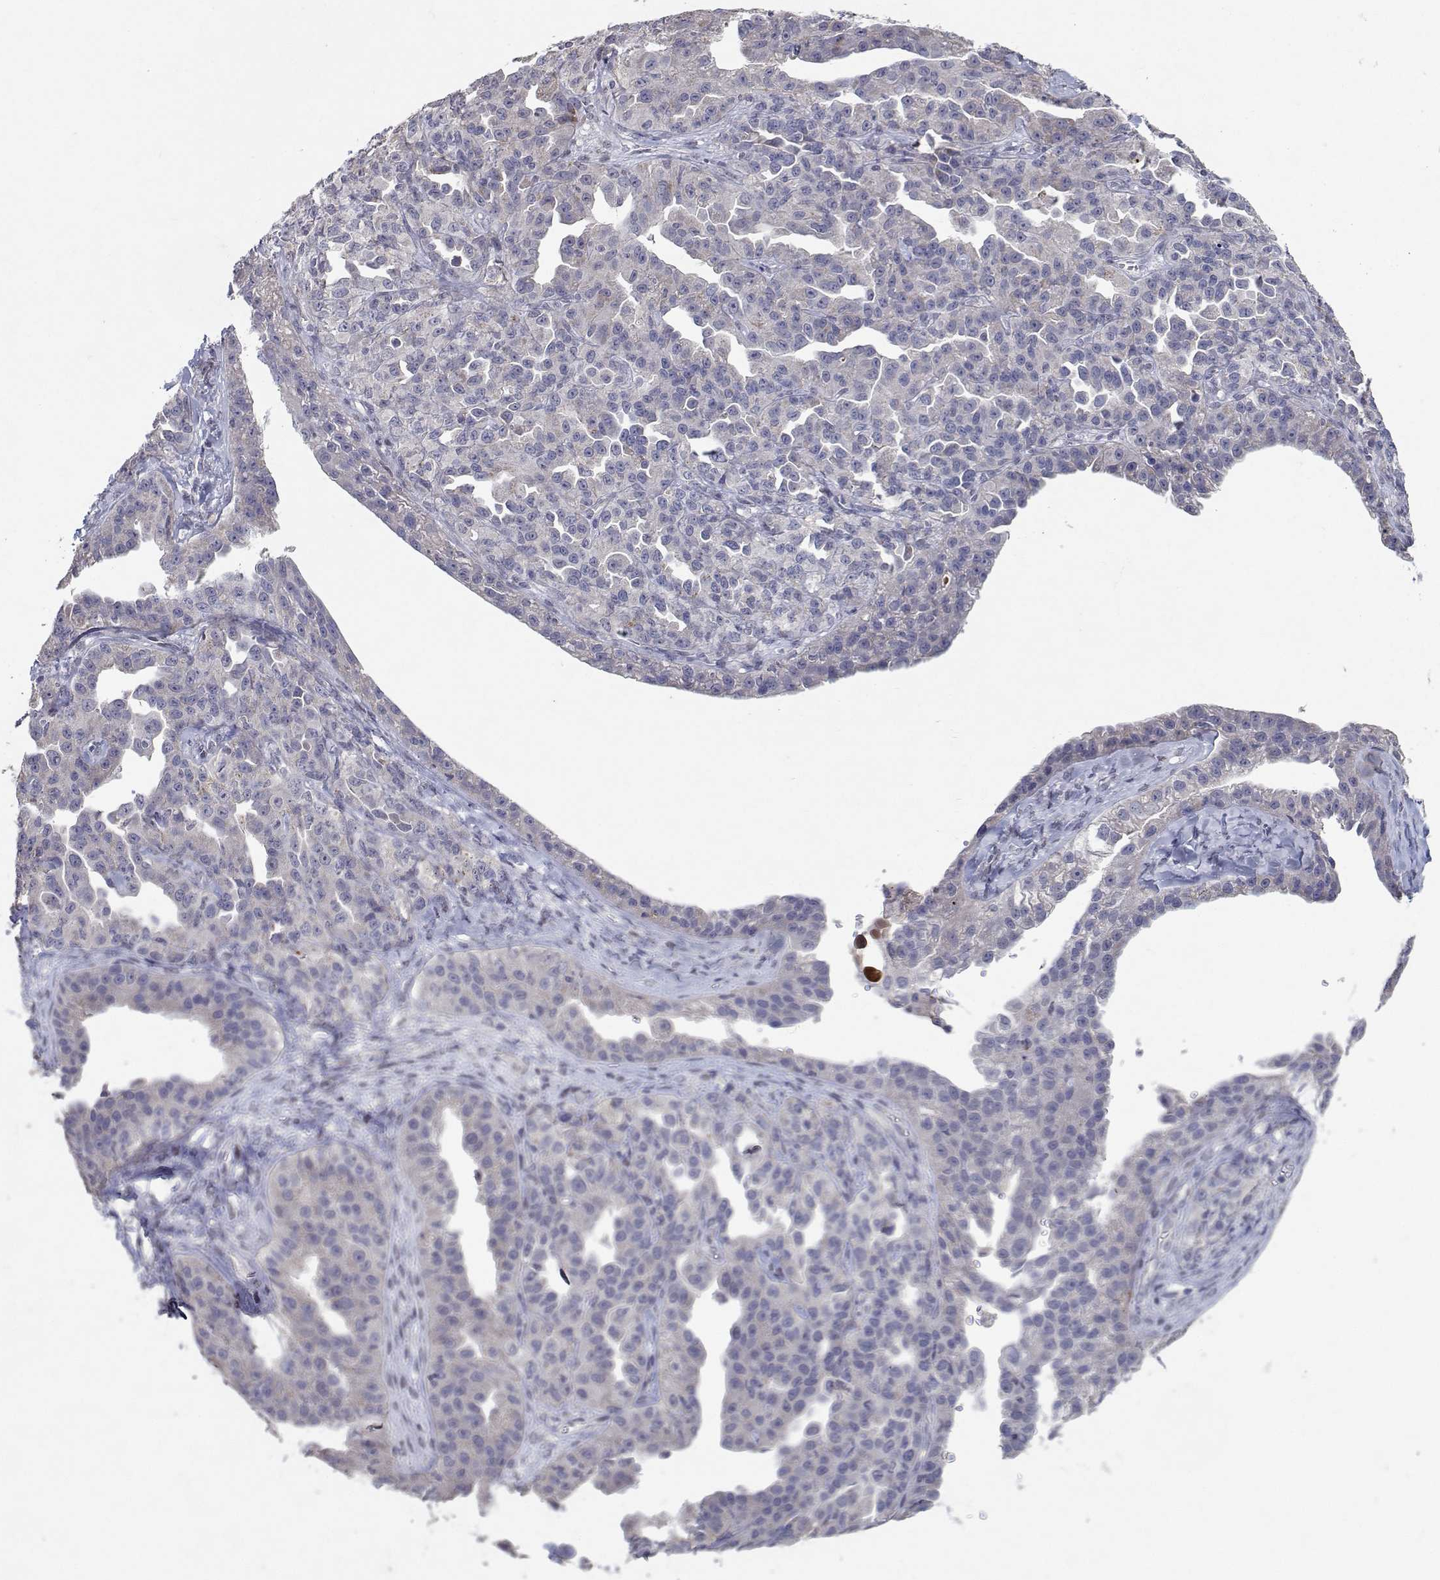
{"staining": {"intensity": "negative", "quantity": "none", "location": "none"}, "tissue": "ovarian cancer", "cell_type": "Tumor cells", "image_type": "cancer", "snomed": [{"axis": "morphology", "description": "Cystadenocarcinoma, serous, NOS"}, {"axis": "topography", "description": "Ovary"}], "caption": "Tumor cells show no significant protein staining in ovarian cancer (serous cystadenocarcinoma).", "gene": "RBPJL", "patient": {"sex": "female", "age": 75}}